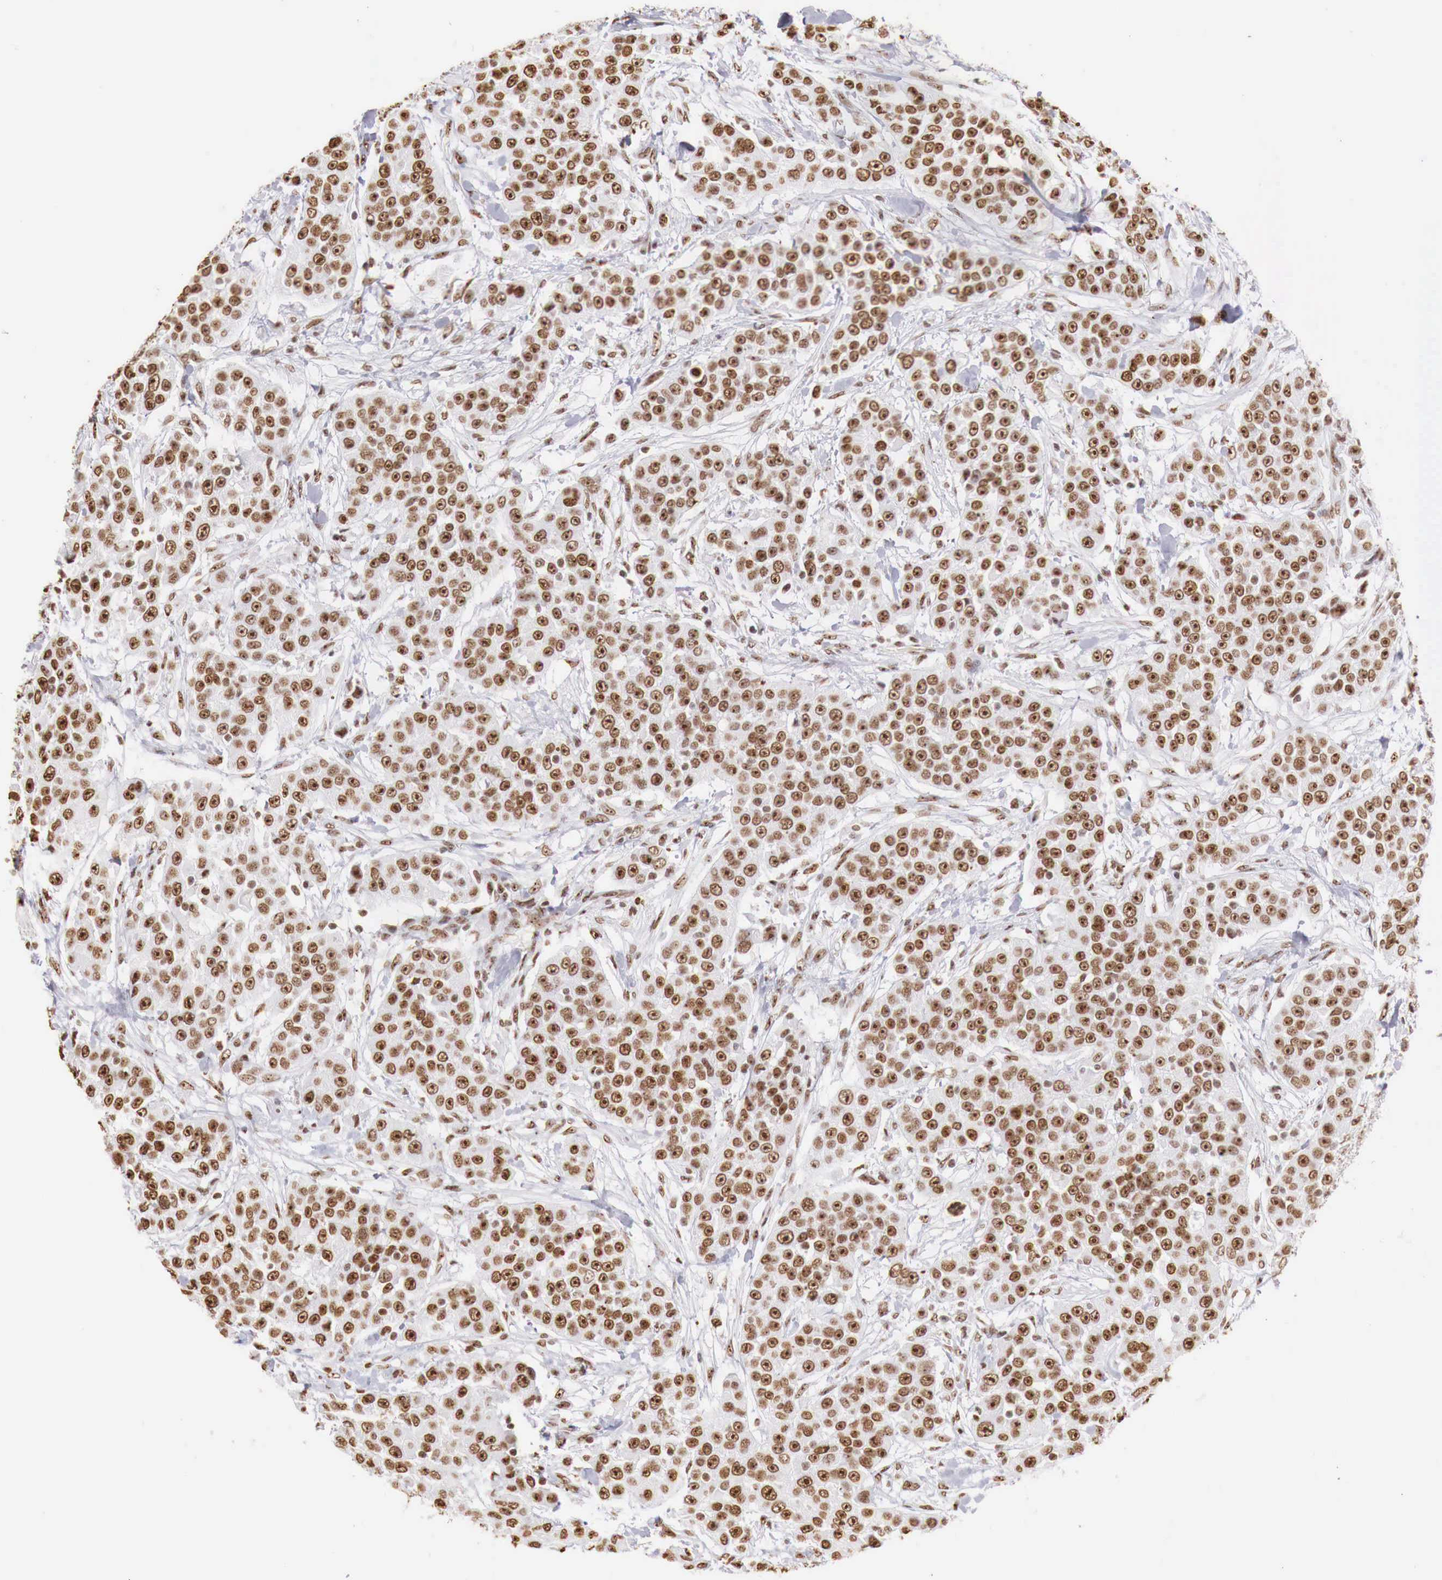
{"staining": {"intensity": "strong", "quantity": ">75%", "location": "nuclear"}, "tissue": "urothelial cancer", "cell_type": "Tumor cells", "image_type": "cancer", "snomed": [{"axis": "morphology", "description": "Urothelial carcinoma, High grade"}, {"axis": "topography", "description": "Urinary bladder"}], "caption": "Urothelial carcinoma (high-grade) tissue exhibits strong nuclear positivity in approximately >75% of tumor cells, visualized by immunohistochemistry.", "gene": "DKC1", "patient": {"sex": "female", "age": 80}}